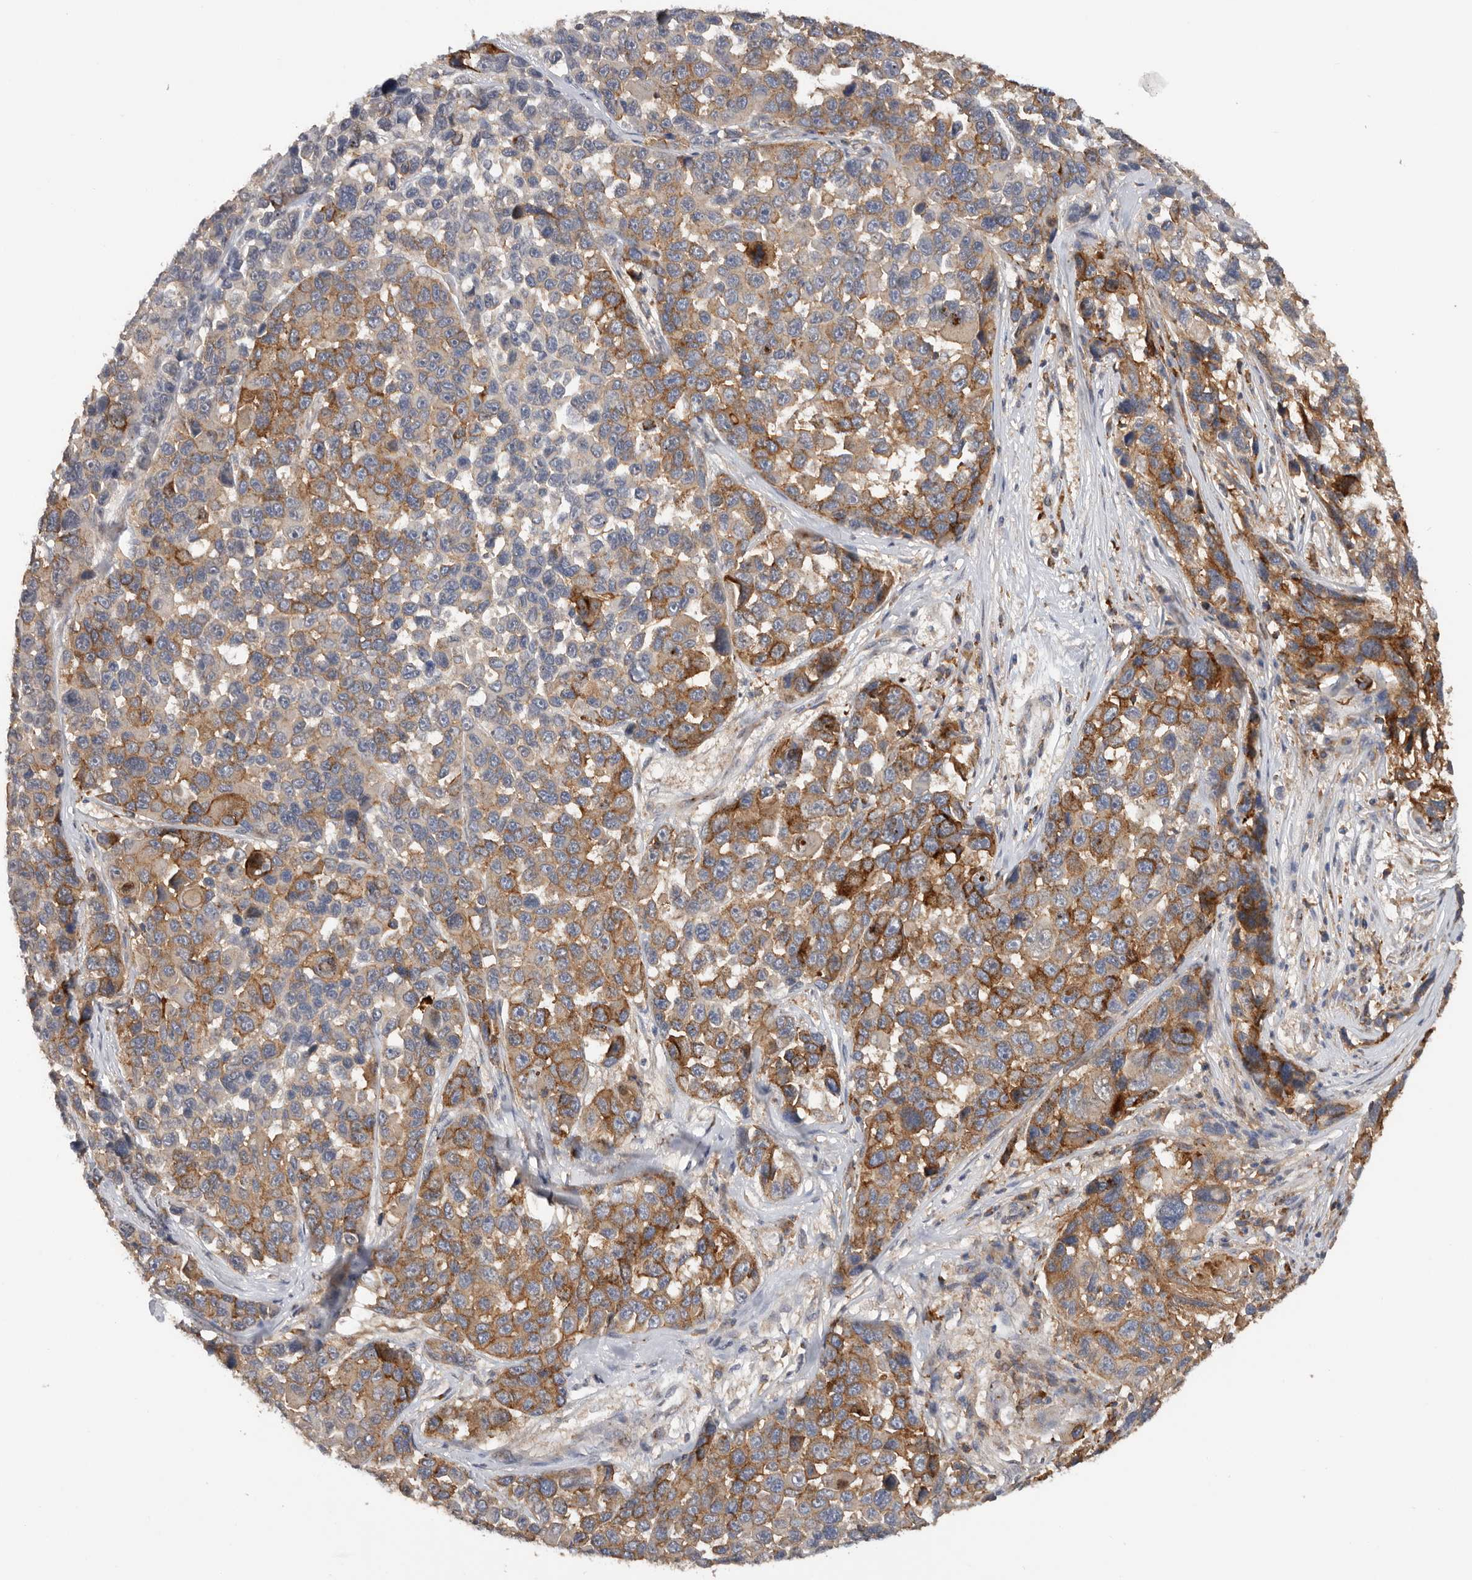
{"staining": {"intensity": "moderate", "quantity": "25%-75%", "location": "cytoplasmic/membranous"}, "tissue": "melanoma", "cell_type": "Tumor cells", "image_type": "cancer", "snomed": [{"axis": "morphology", "description": "Malignant melanoma, NOS"}, {"axis": "topography", "description": "Skin"}], "caption": "IHC histopathology image of human malignant melanoma stained for a protein (brown), which exhibits medium levels of moderate cytoplasmic/membranous expression in approximately 25%-75% of tumor cells.", "gene": "TFRC", "patient": {"sex": "male", "age": 53}}